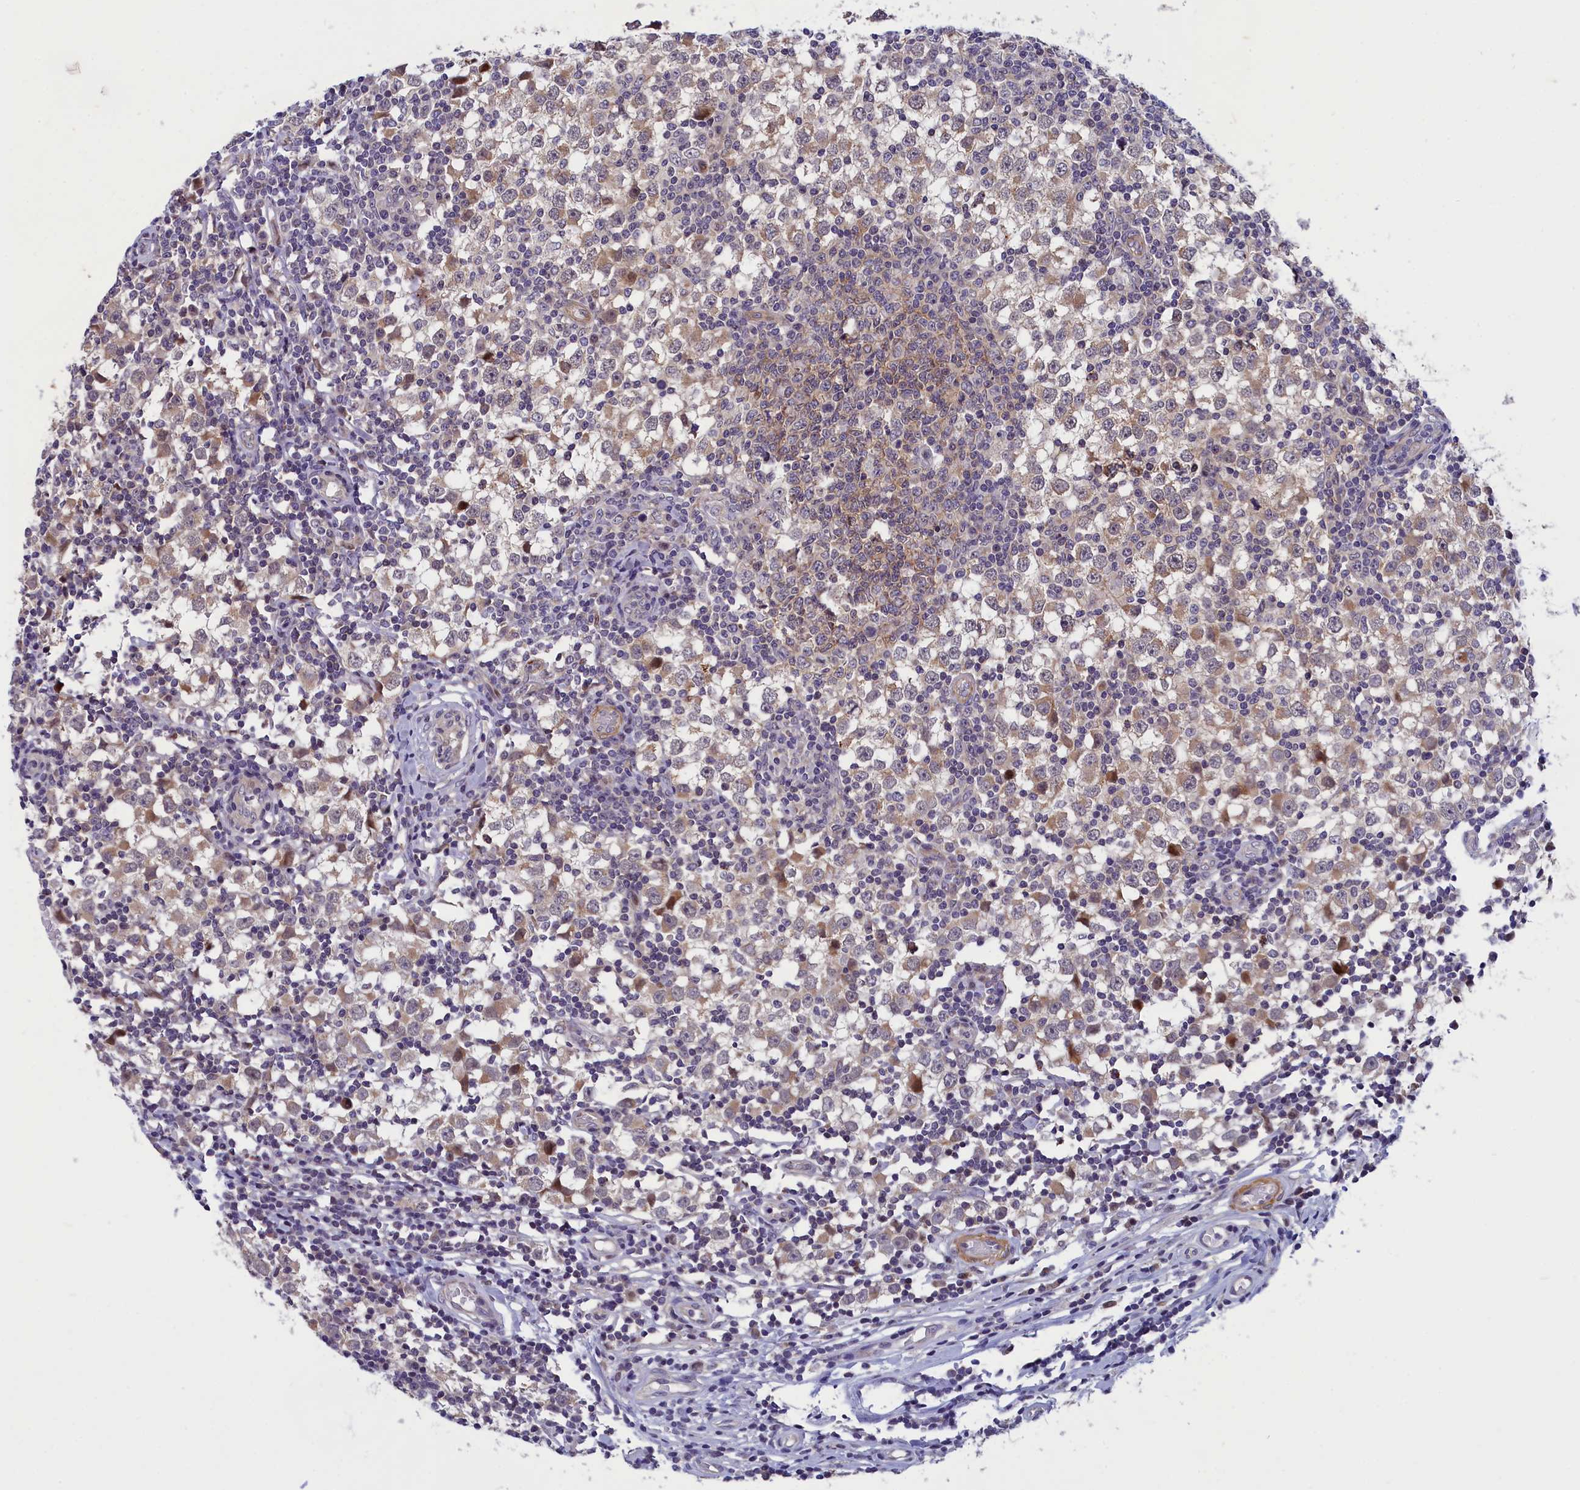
{"staining": {"intensity": "weak", "quantity": "25%-75%", "location": "cytoplasmic/membranous,nuclear"}, "tissue": "testis cancer", "cell_type": "Tumor cells", "image_type": "cancer", "snomed": [{"axis": "morphology", "description": "Seminoma, NOS"}, {"axis": "topography", "description": "Testis"}], "caption": "IHC image of neoplastic tissue: human testis cancer (seminoma) stained using IHC displays low levels of weak protein expression localized specifically in the cytoplasmic/membranous and nuclear of tumor cells, appearing as a cytoplasmic/membranous and nuclear brown color.", "gene": "ANKRD34B", "patient": {"sex": "male", "age": 65}}